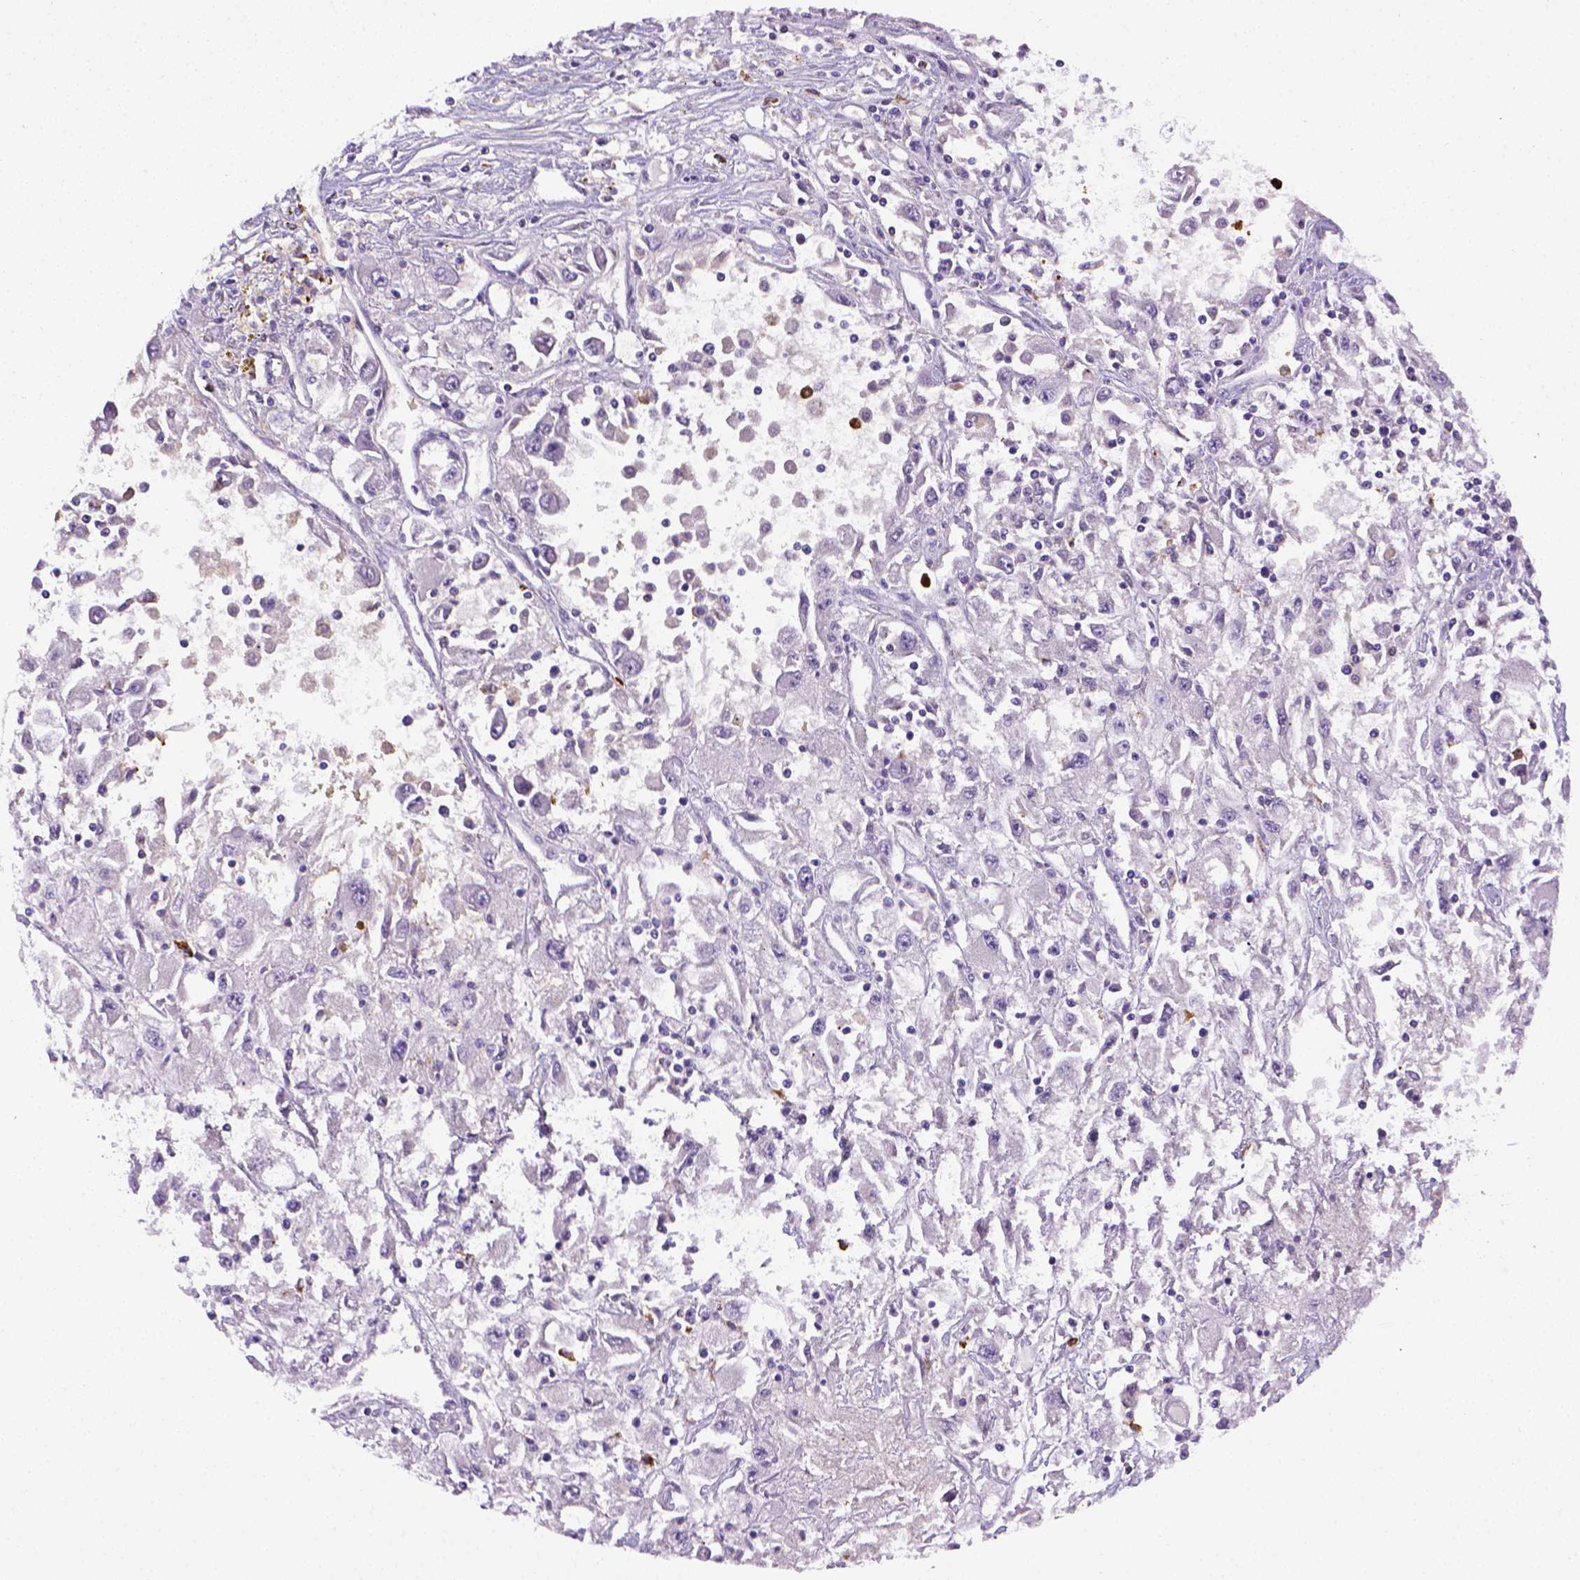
{"staining": {"intensity": "negative", "quantity": "none", "location": "none"}, "tissue": "renal cancer", "cell_type": "Tumor cells", "image_type": "cancer", "snomed": [{"axis": "morphology", "description": "Adenocarcinoma, NOS"}, {"axis": "topography", "description": "Kidney"}], "caption": "DAB immunohistochemical staining of renal adenocarcinoma exhibits no significant expression in tumor cells.", "gene": "ITGAM", "patient": {"sex": "female", "age": 67}}